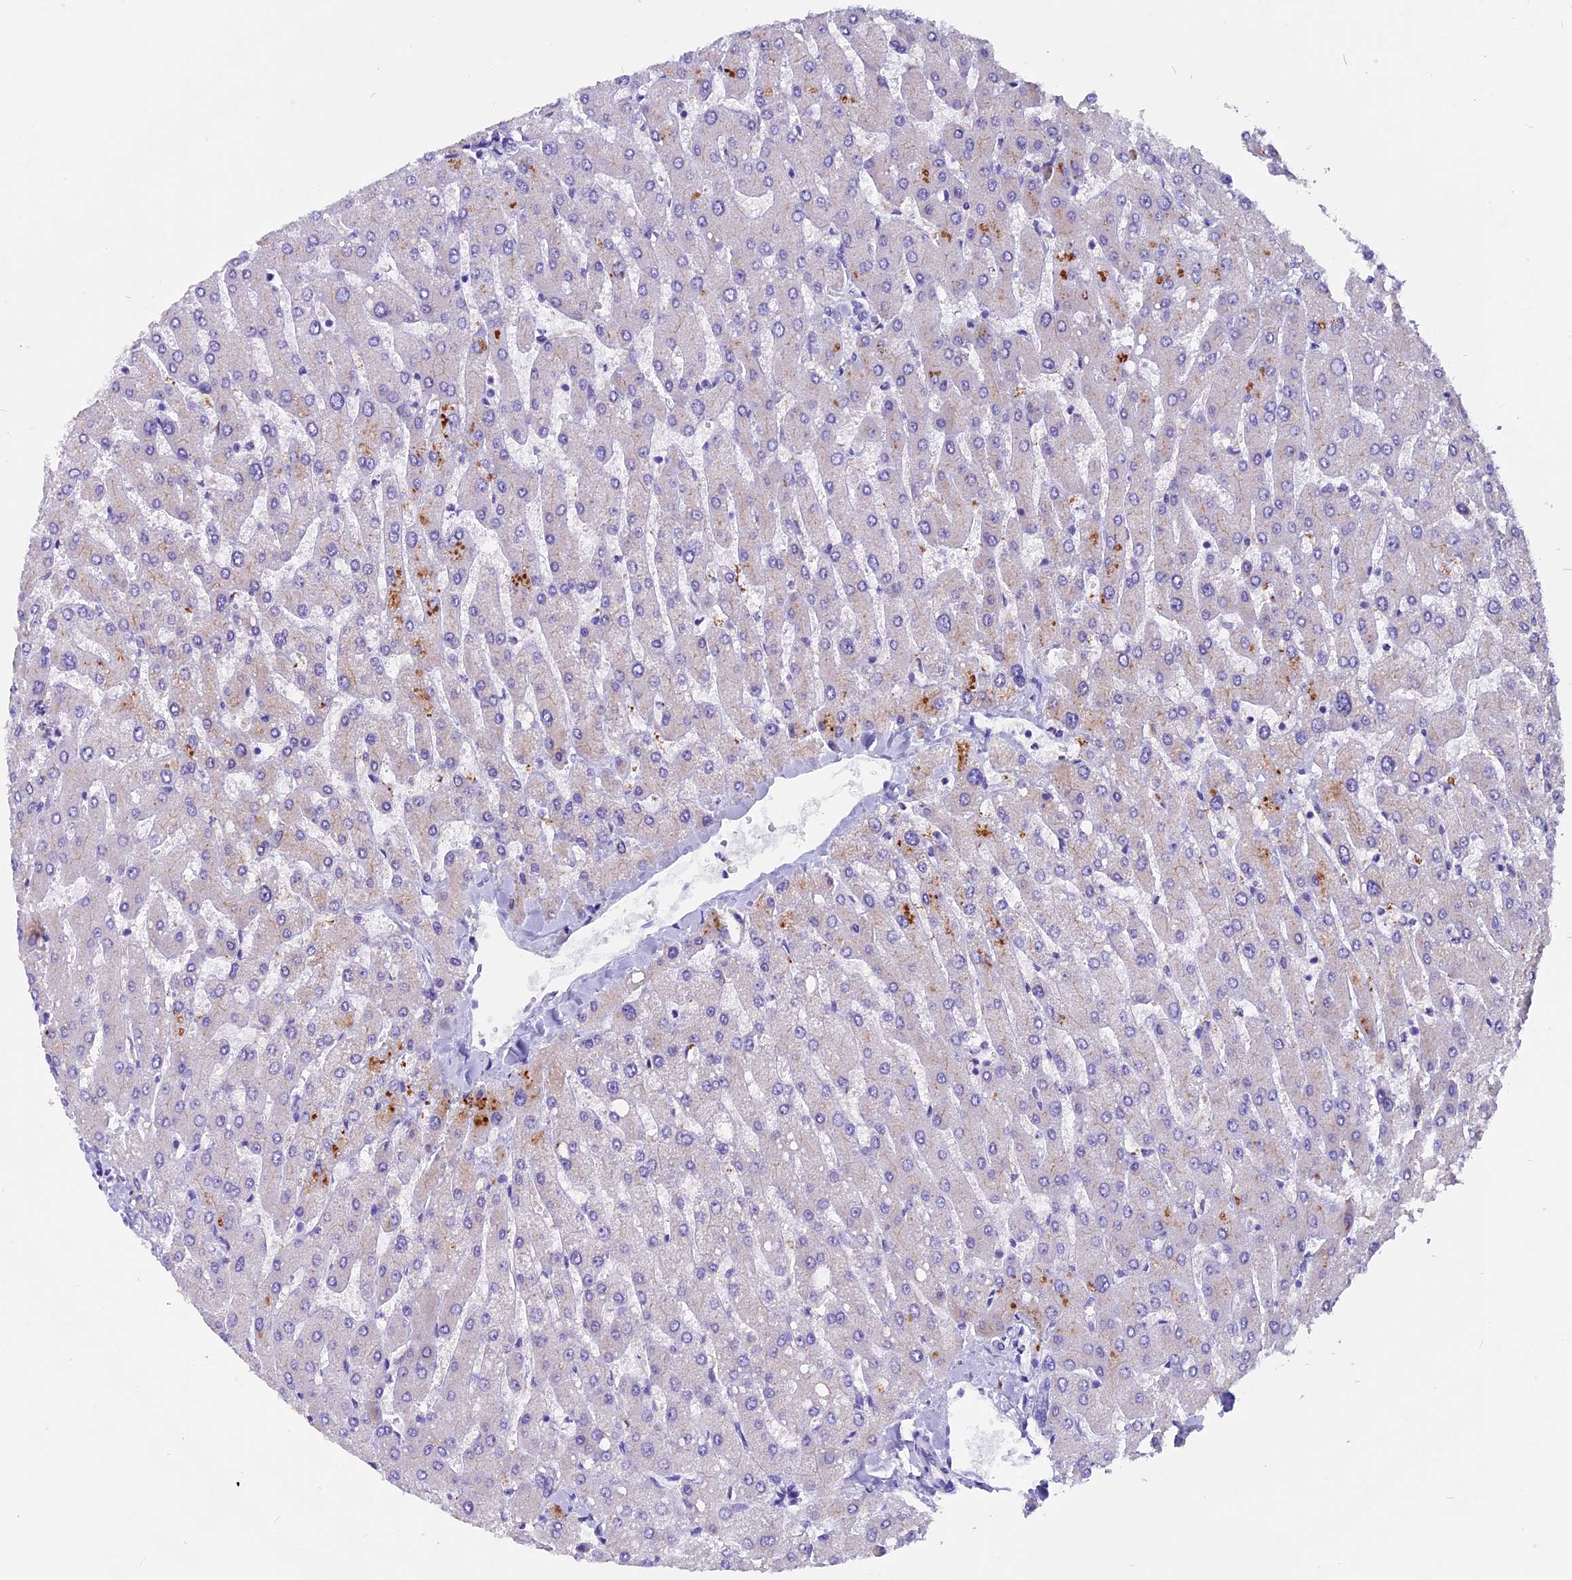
{"staining": {"intensity": "negative", "quantity": "none", "location": "none"}, "tissue": "liver", "cell_type": "Cholangiocytes", "image_type": "normal", "snomed": [{"axis": "morphology", "description": "Normal tissue, NOS"}, {"axis": "topography", "description": "Liver"}], "caption": "Micrograph shows no significant protein positivity in cholangiocytes of benign liver.", "gene": "CCBE1", "patient": {"sex": "male", "age": 55}}